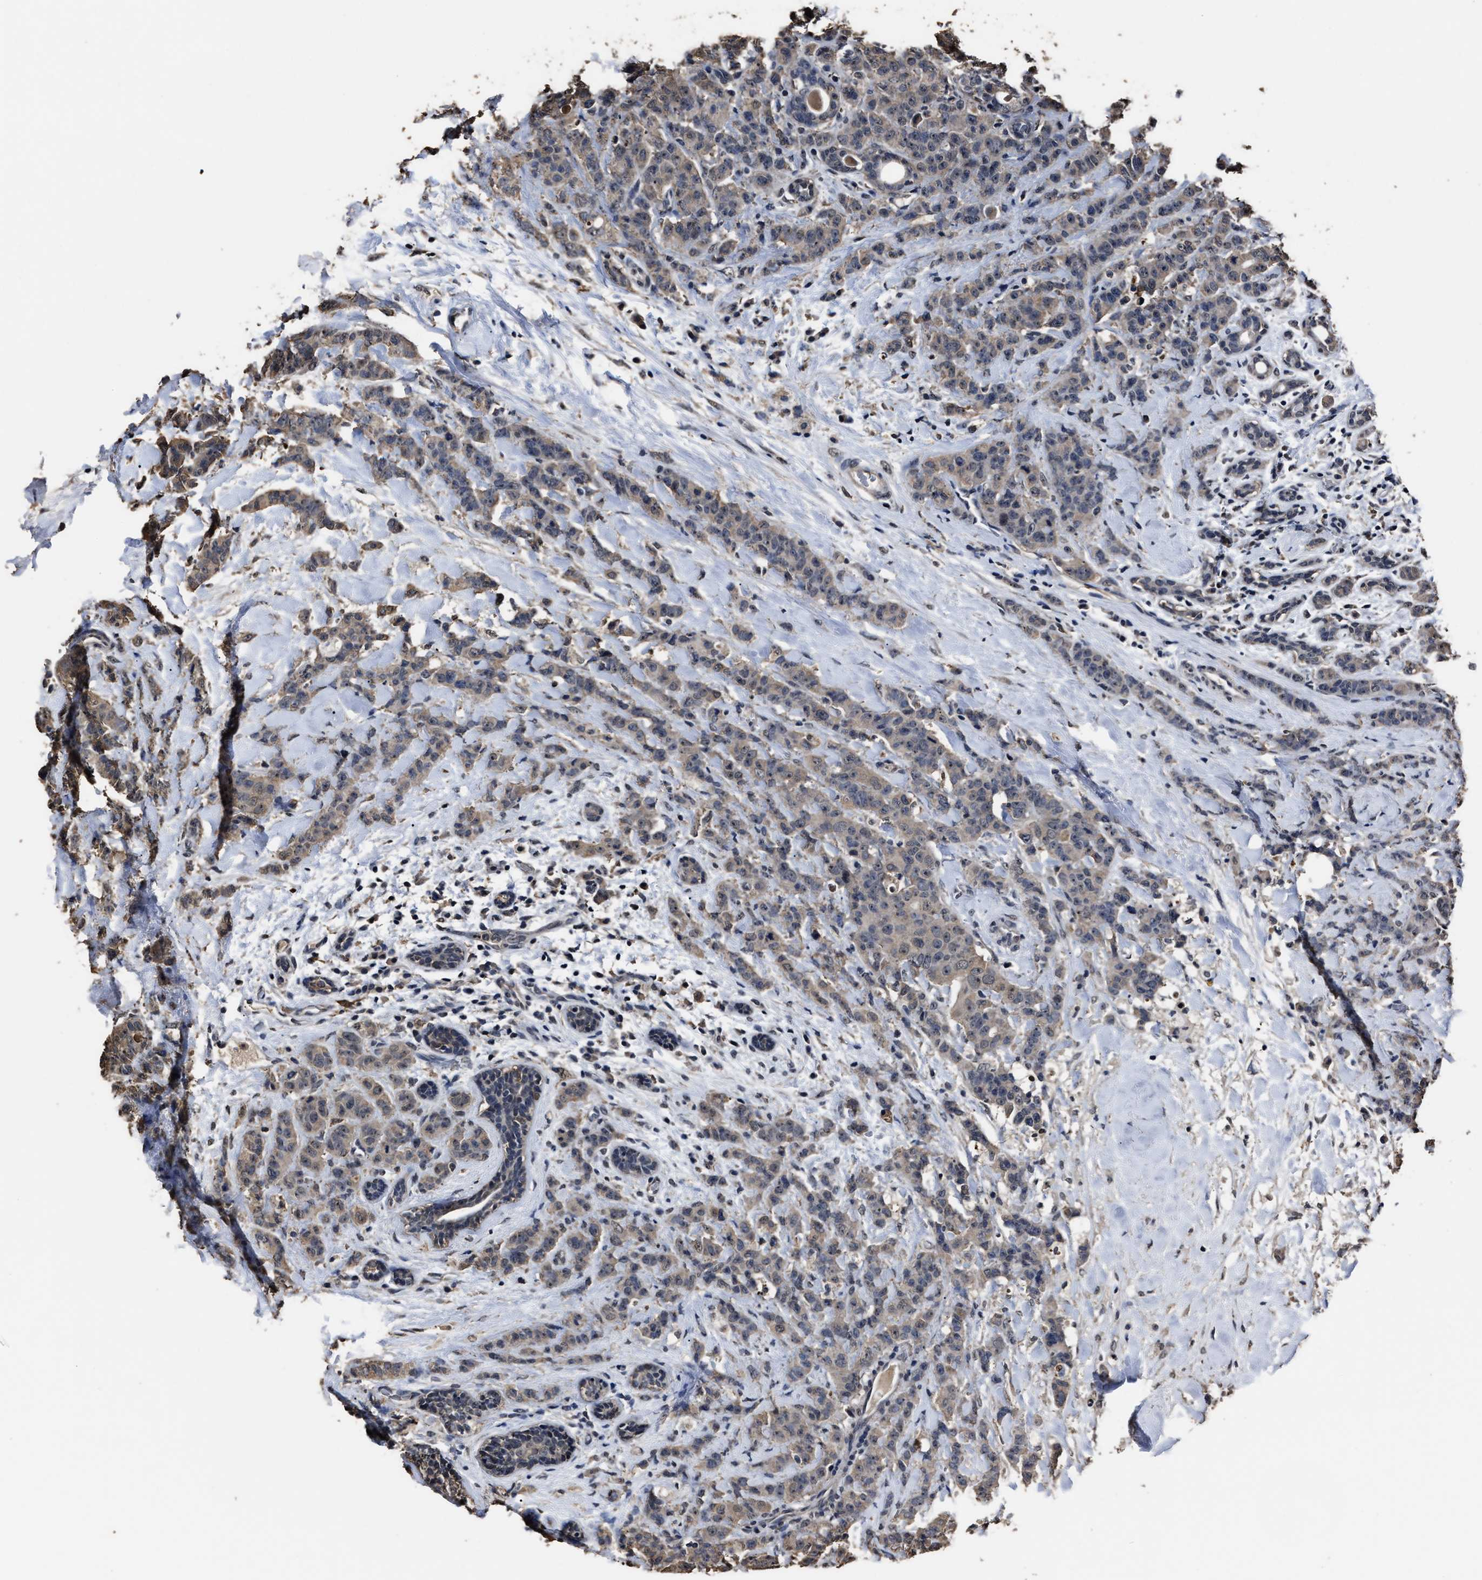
{"staining": {"intensity": "weak", "quantity": ">75%", "location": "cytoplasmic/membranous"}, "tissue": "breast cancer", "cell_type": "Tumor cells", "image_type": "cancer", "snomed": [{"axis": "morphology", "description": "Normal tissue, NOS"}, {"axis": "morphology", "description": "Duct carcinoma"}, {"axis": "topography", "description": "Breast"}], "caption": "High-power microscopy captured an immunohistochemistry micrograph of breast cancer (invasive ductal carcinoma), revealing weak cytoplasmic/membranous expression in approximately >75% of tumor cells.", "gene": "RSBN1L", "patient": {"sex": "female", "age": 40}}